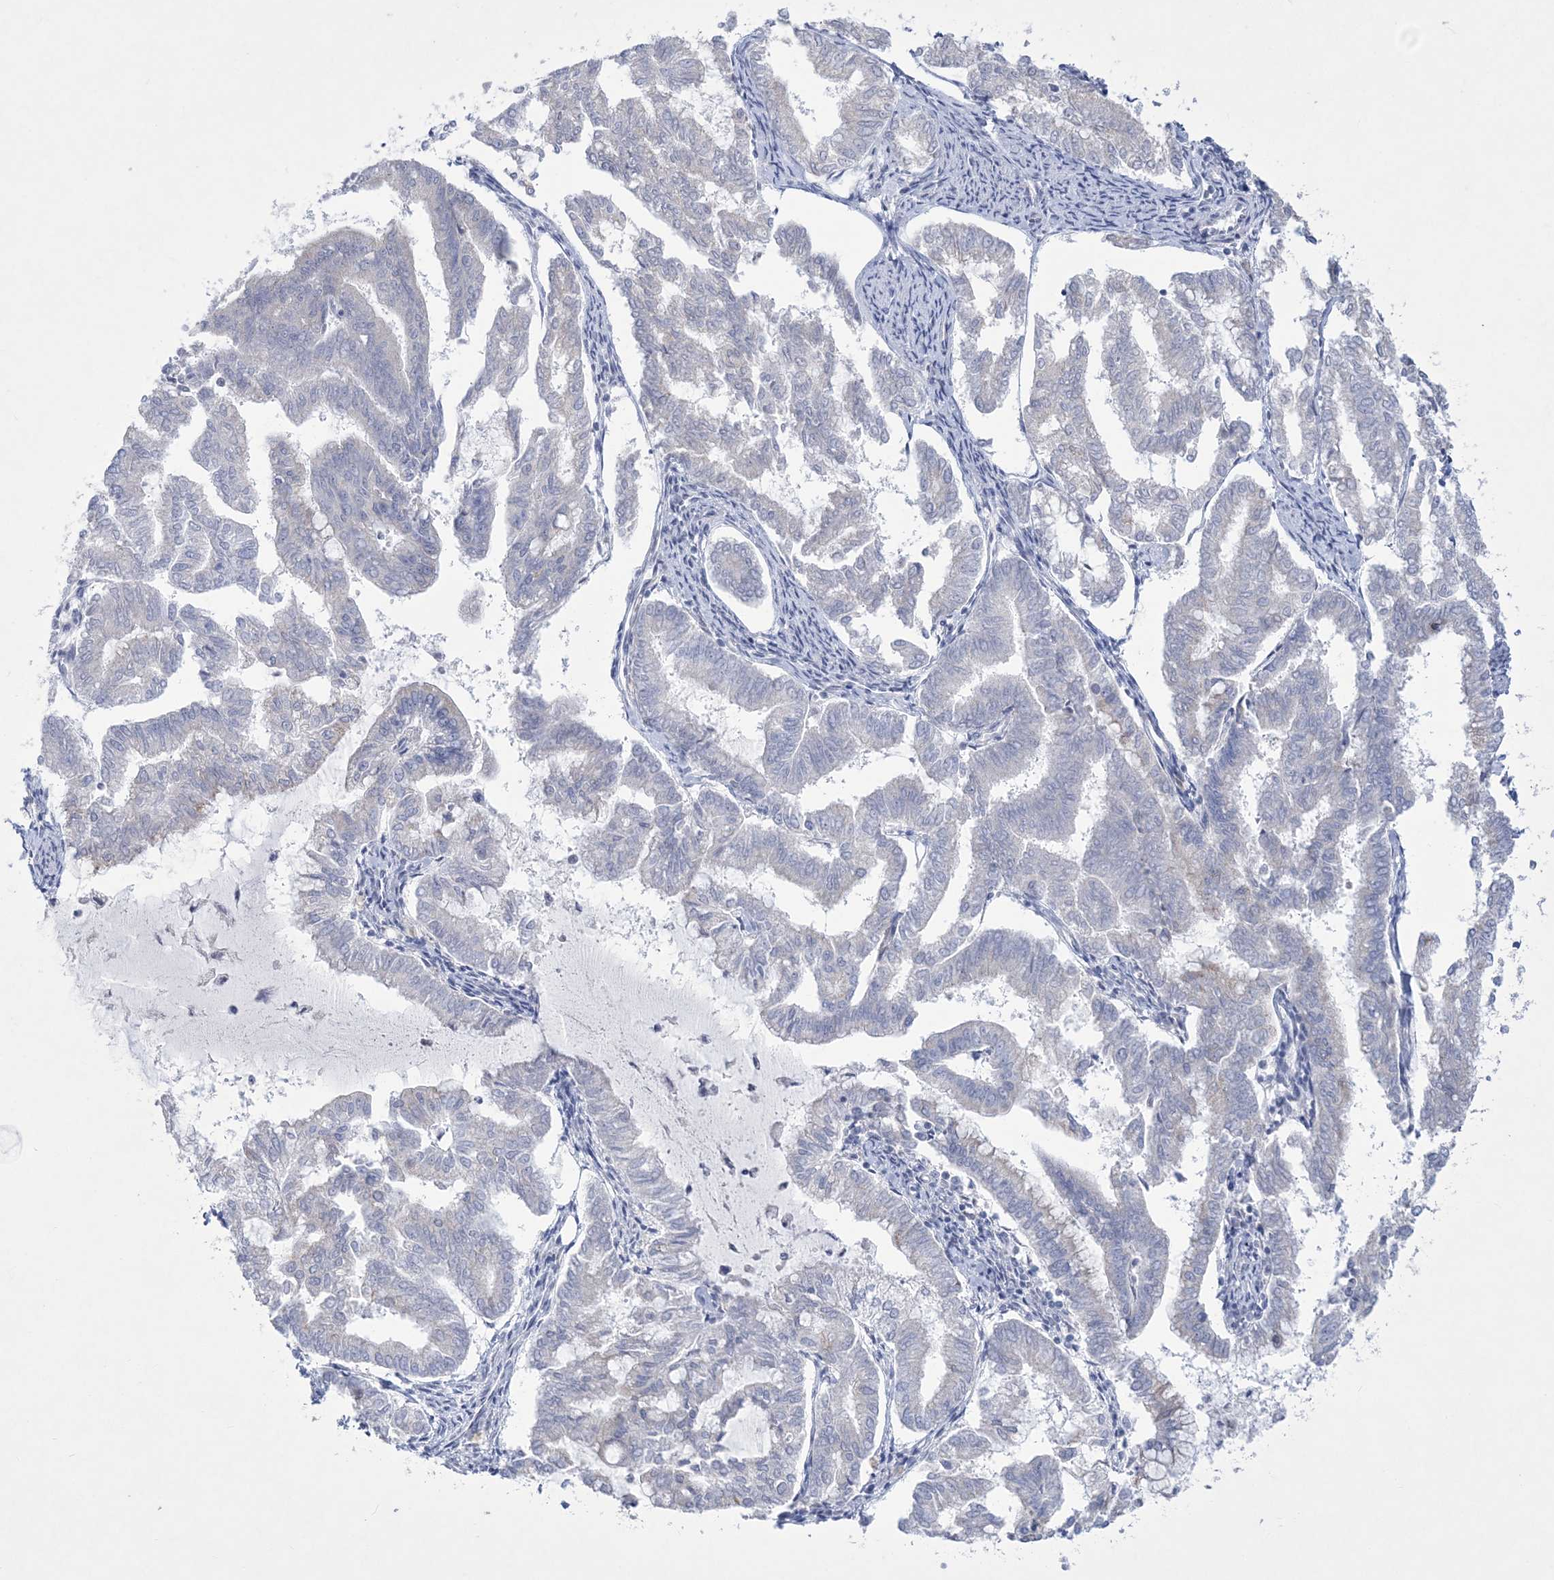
{"staining": {"intensity": "negative", "quantity": "none", "location": "none"}, "tissue": "endometrial cancer", "cell_type": "Tumor cells", "image_type": "cancer", "snomed": [{"axis": "morphology", "description": "Adenocarcinoma, NOS"}, {"axis": "topography", "description": "Endometrium"}], "caption": "DAB (3,3'-diaminobenzidine) immunohistochemical staining of adenocarcinoma (endometrial) demonstrates no significant staining in tumor cells.", "gene": "WDR27", "patient": {"sex": "female", "age": 79}}